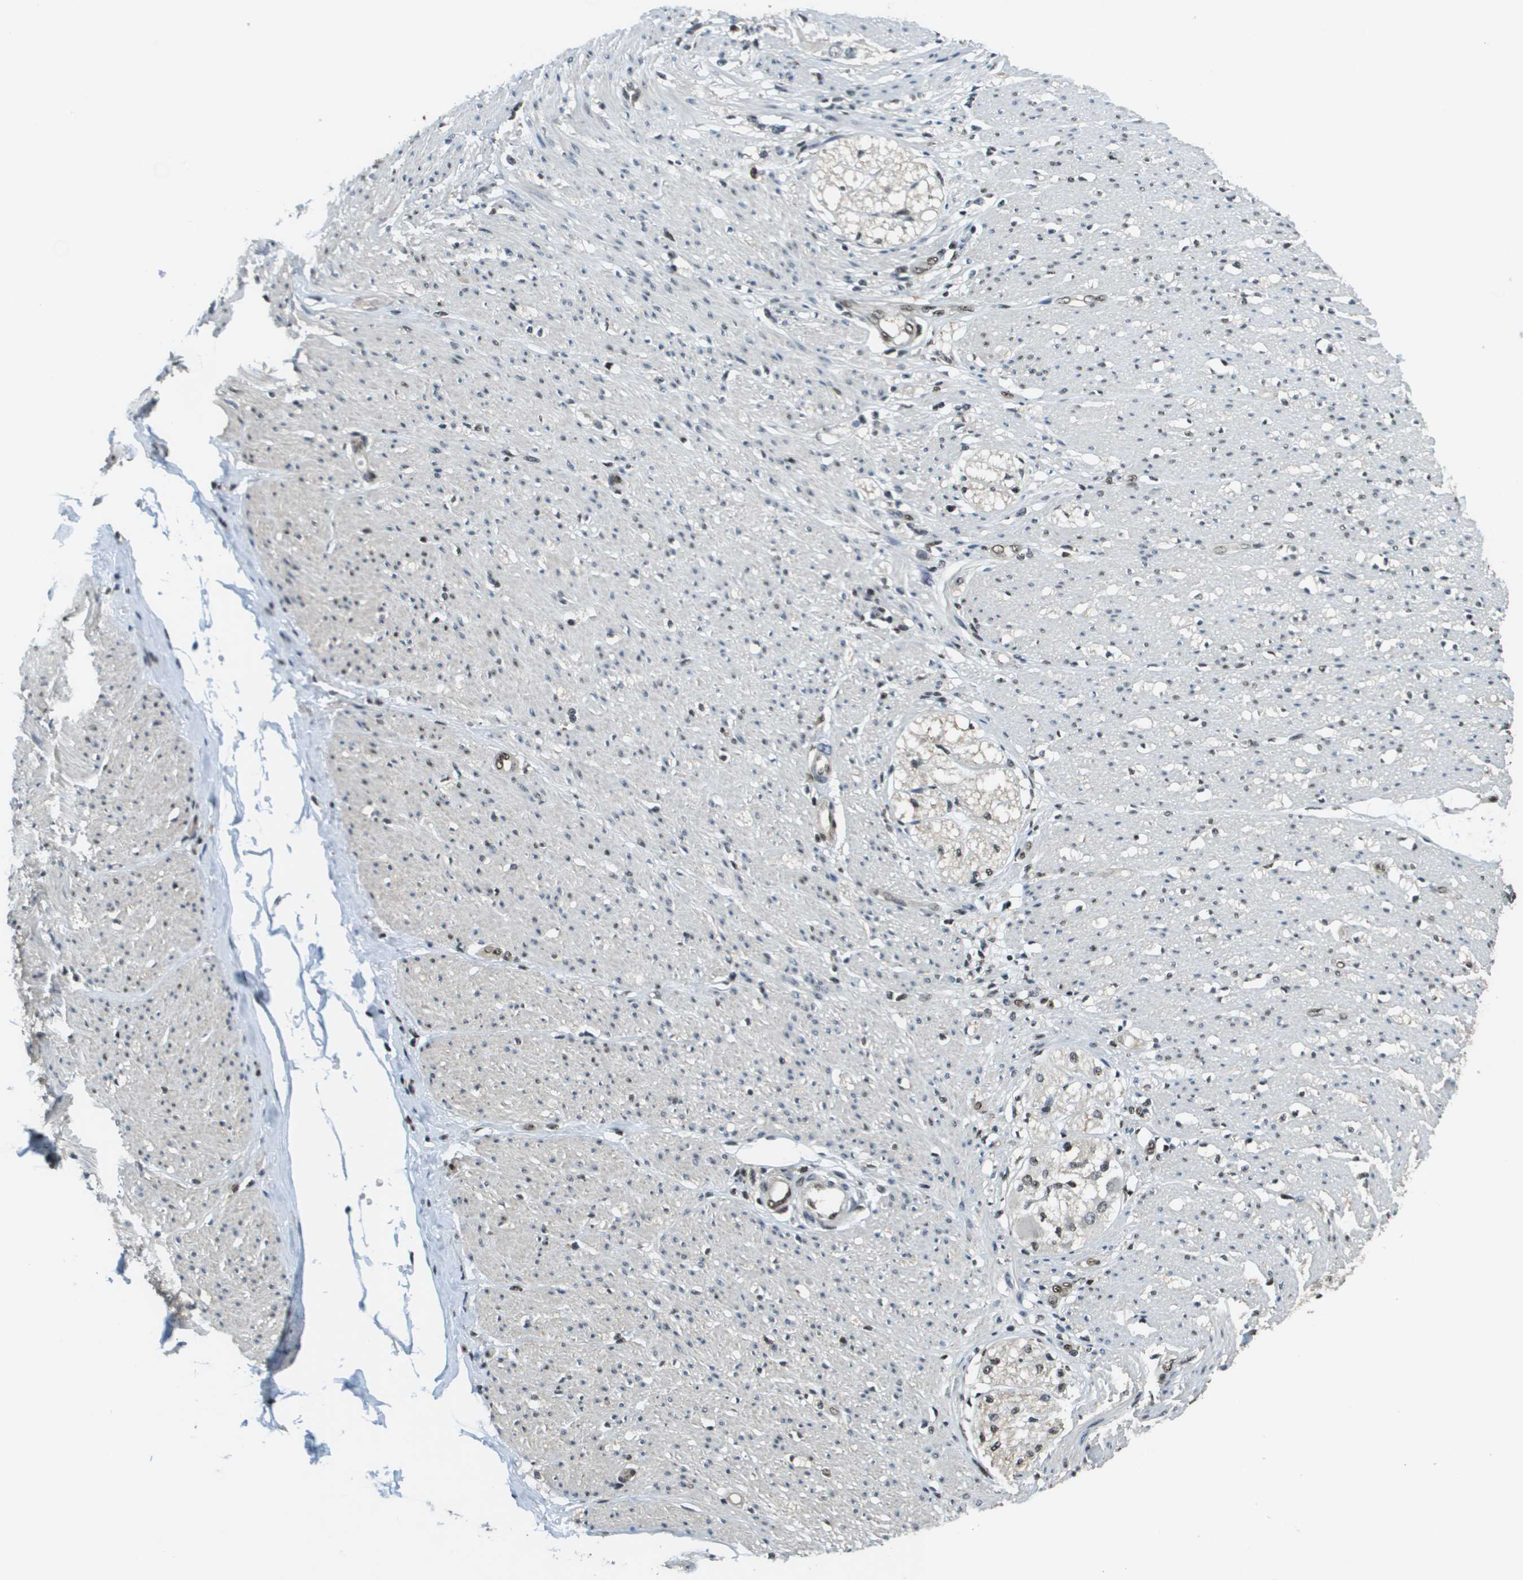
{"staining": {"intensity": "negative", "quantity": "none", "location": "none"}, "tissue": "adipose tissue", "cell_type": "Adipocytes", "image_type": "normal", "snomed": [{"axis": "morphology", "description": "Normal tissue, NOS"}, {"axis": "morphology", "description": "Adenocarcinoma, NOS"}, {"axis": "topography", "description": "Colon"}, {"axis": "topography", "description": "Peripheral nerve tissue"}], "caption": "The image shows no staining of adipocytes in unremarkable adipose tissue. (Stains: DAB (3,3'-diaminobenzidine) immunohistochemistry with hematoxylin counter stain, Microscopy: brightfield microscopy at high magnification).", "gene": "SP100", "patient": {"sex": "male", "age": 14}}